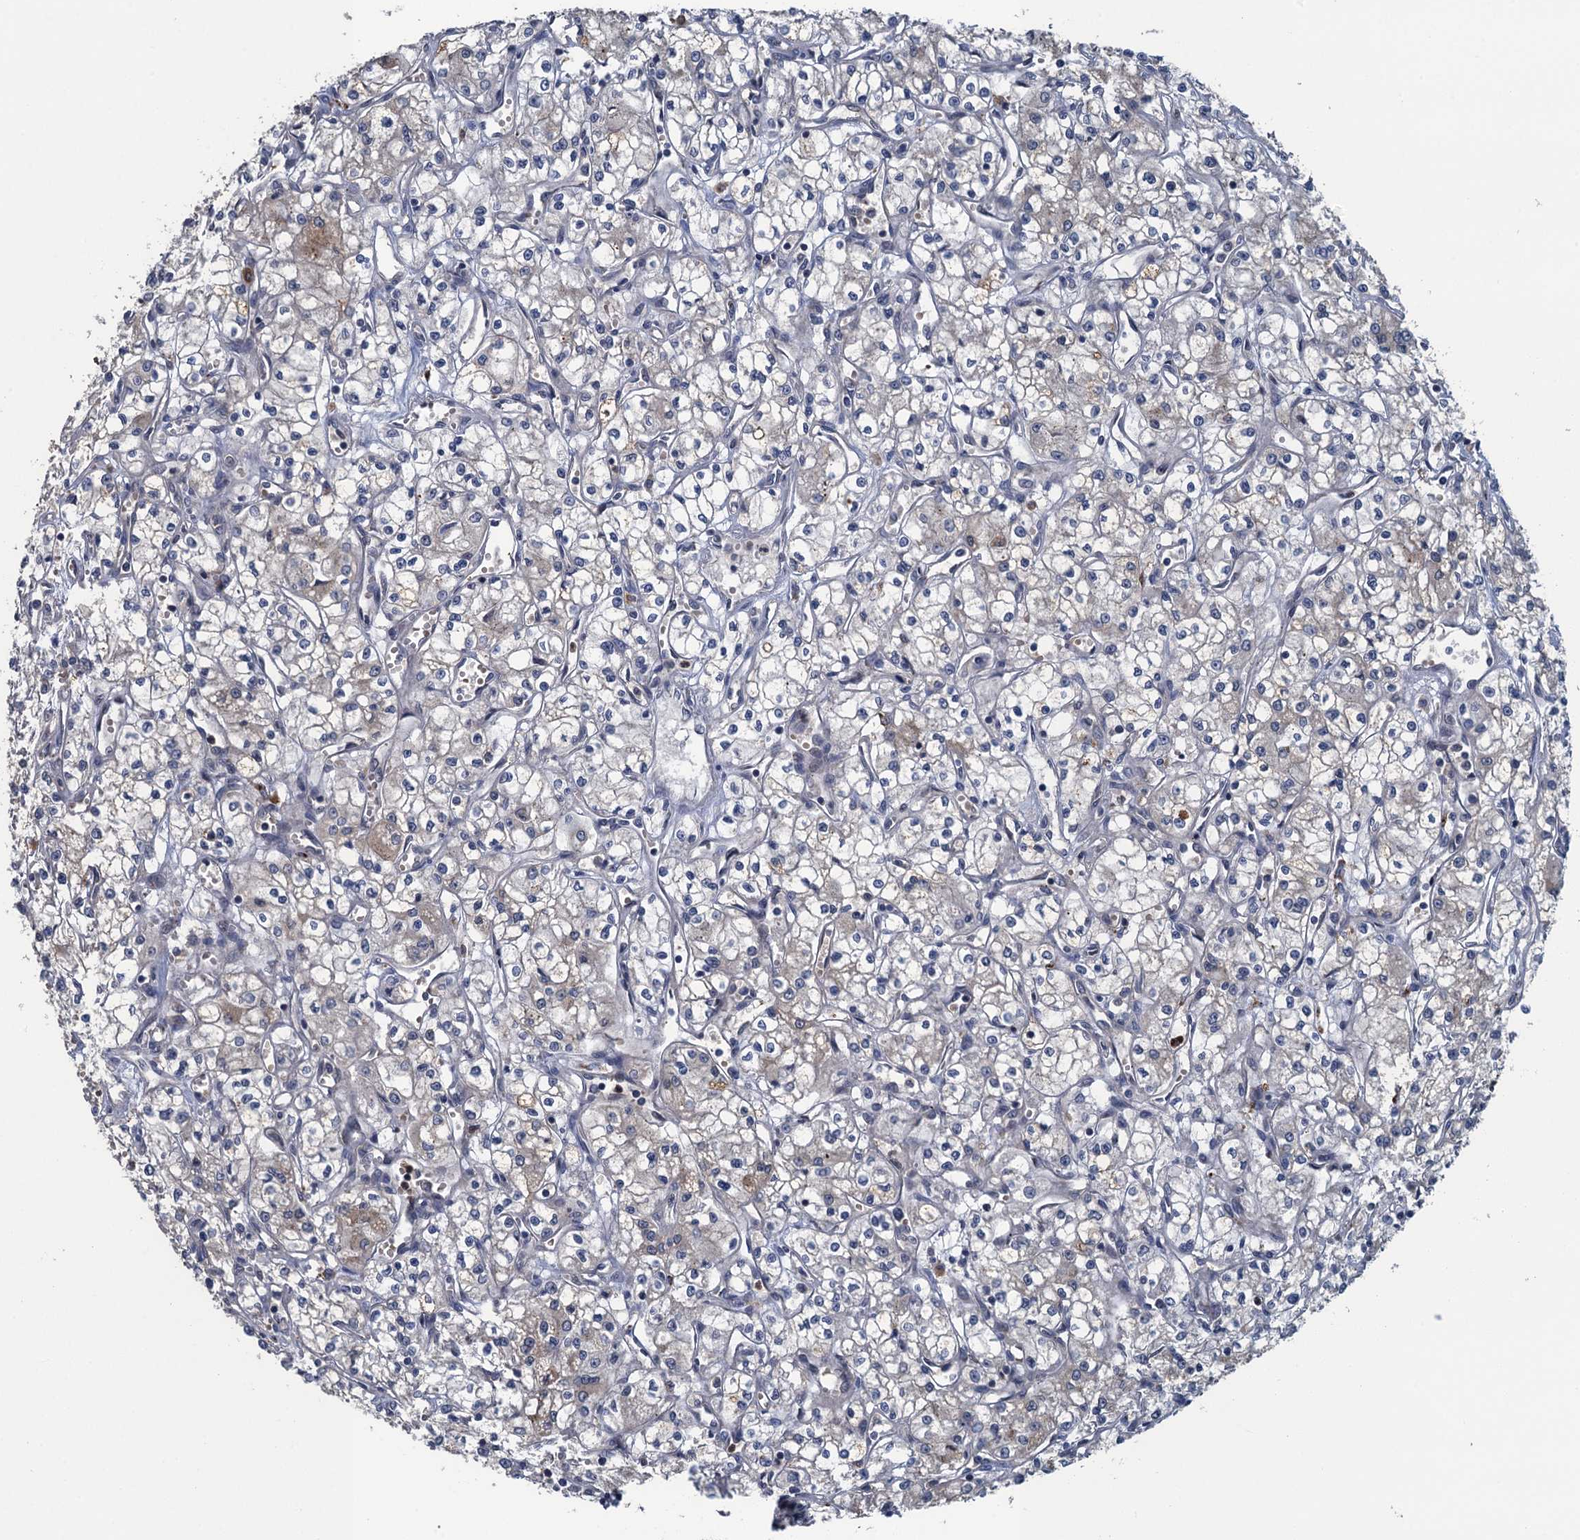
{"staining": {"intensity": "weak", "quantity": "<25%", "location": "cytoplasmic/membranous"}, "tissue": "renal cancer", "cell_type": "Tumor cells", "image_type": "cancer", "snomed": [{"axis": "morphology", "description": "Adenocarcinoma, NOS"}, {"axis": "topography", "description": "Kidney"}], "caption": "Photomicrograph shows no protein positivity in tumor cells of renal cancer tissue.", "gene": "KBTBD8", "patient": {"sex": "male", "age": 59}}